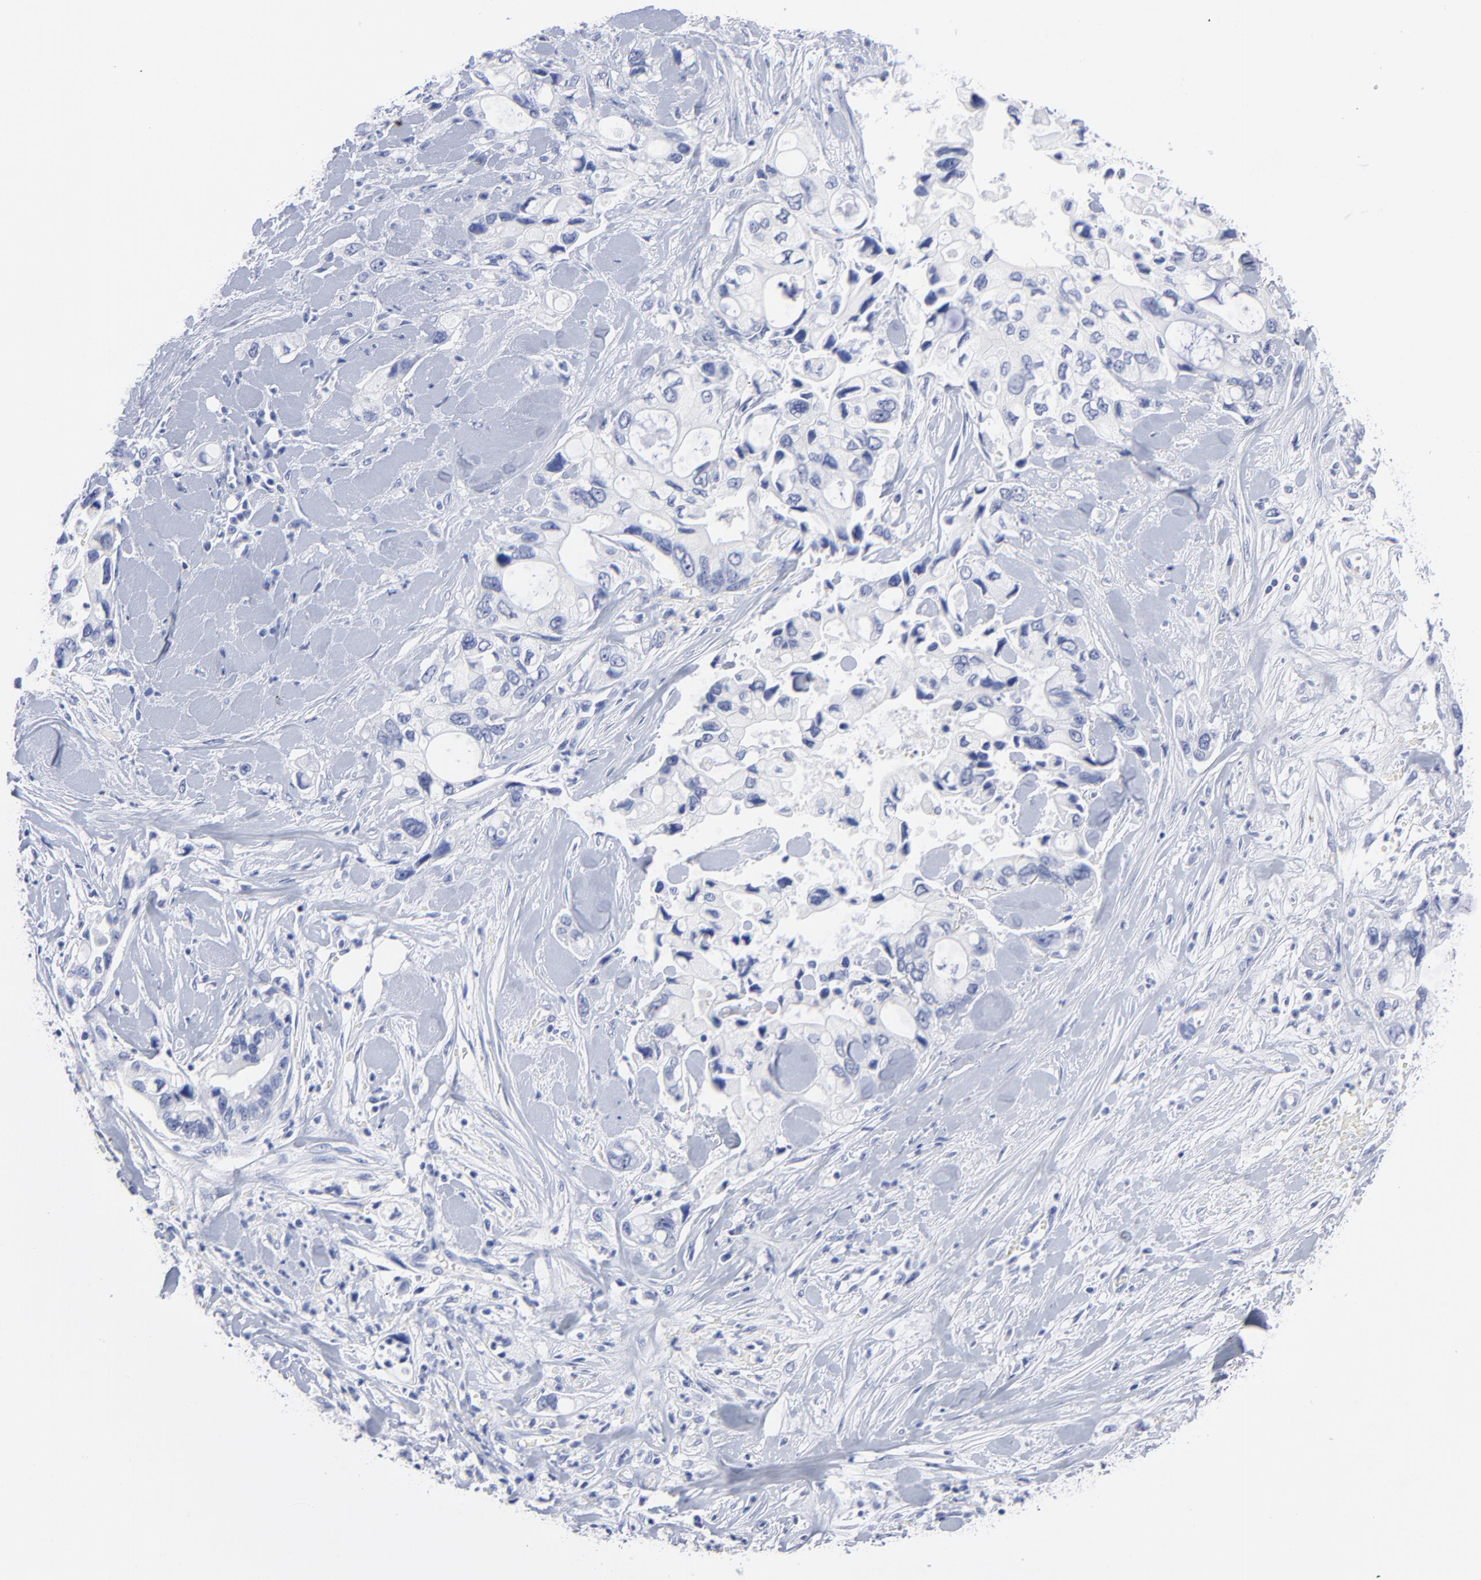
{"staining": {"intensity": "negative", "quantity": "none", "location": "none"}, "tissue": "pancreatic cancer", "cell_type": "Tumor cells", "image_type": "cancer", "snomed": [{"axis": "morphology", "description": "Adenocarcinoma, NOS"}, {"axis": "topography", "description": "Pancreas"}], "caption": "The immunohistochemistry histopathology image has no significant staining in tumor cells of adenocarcinoma (pancreatic) tissue.", "gene": "ACY1", "patient": {"sex": "male", "age": 70}}